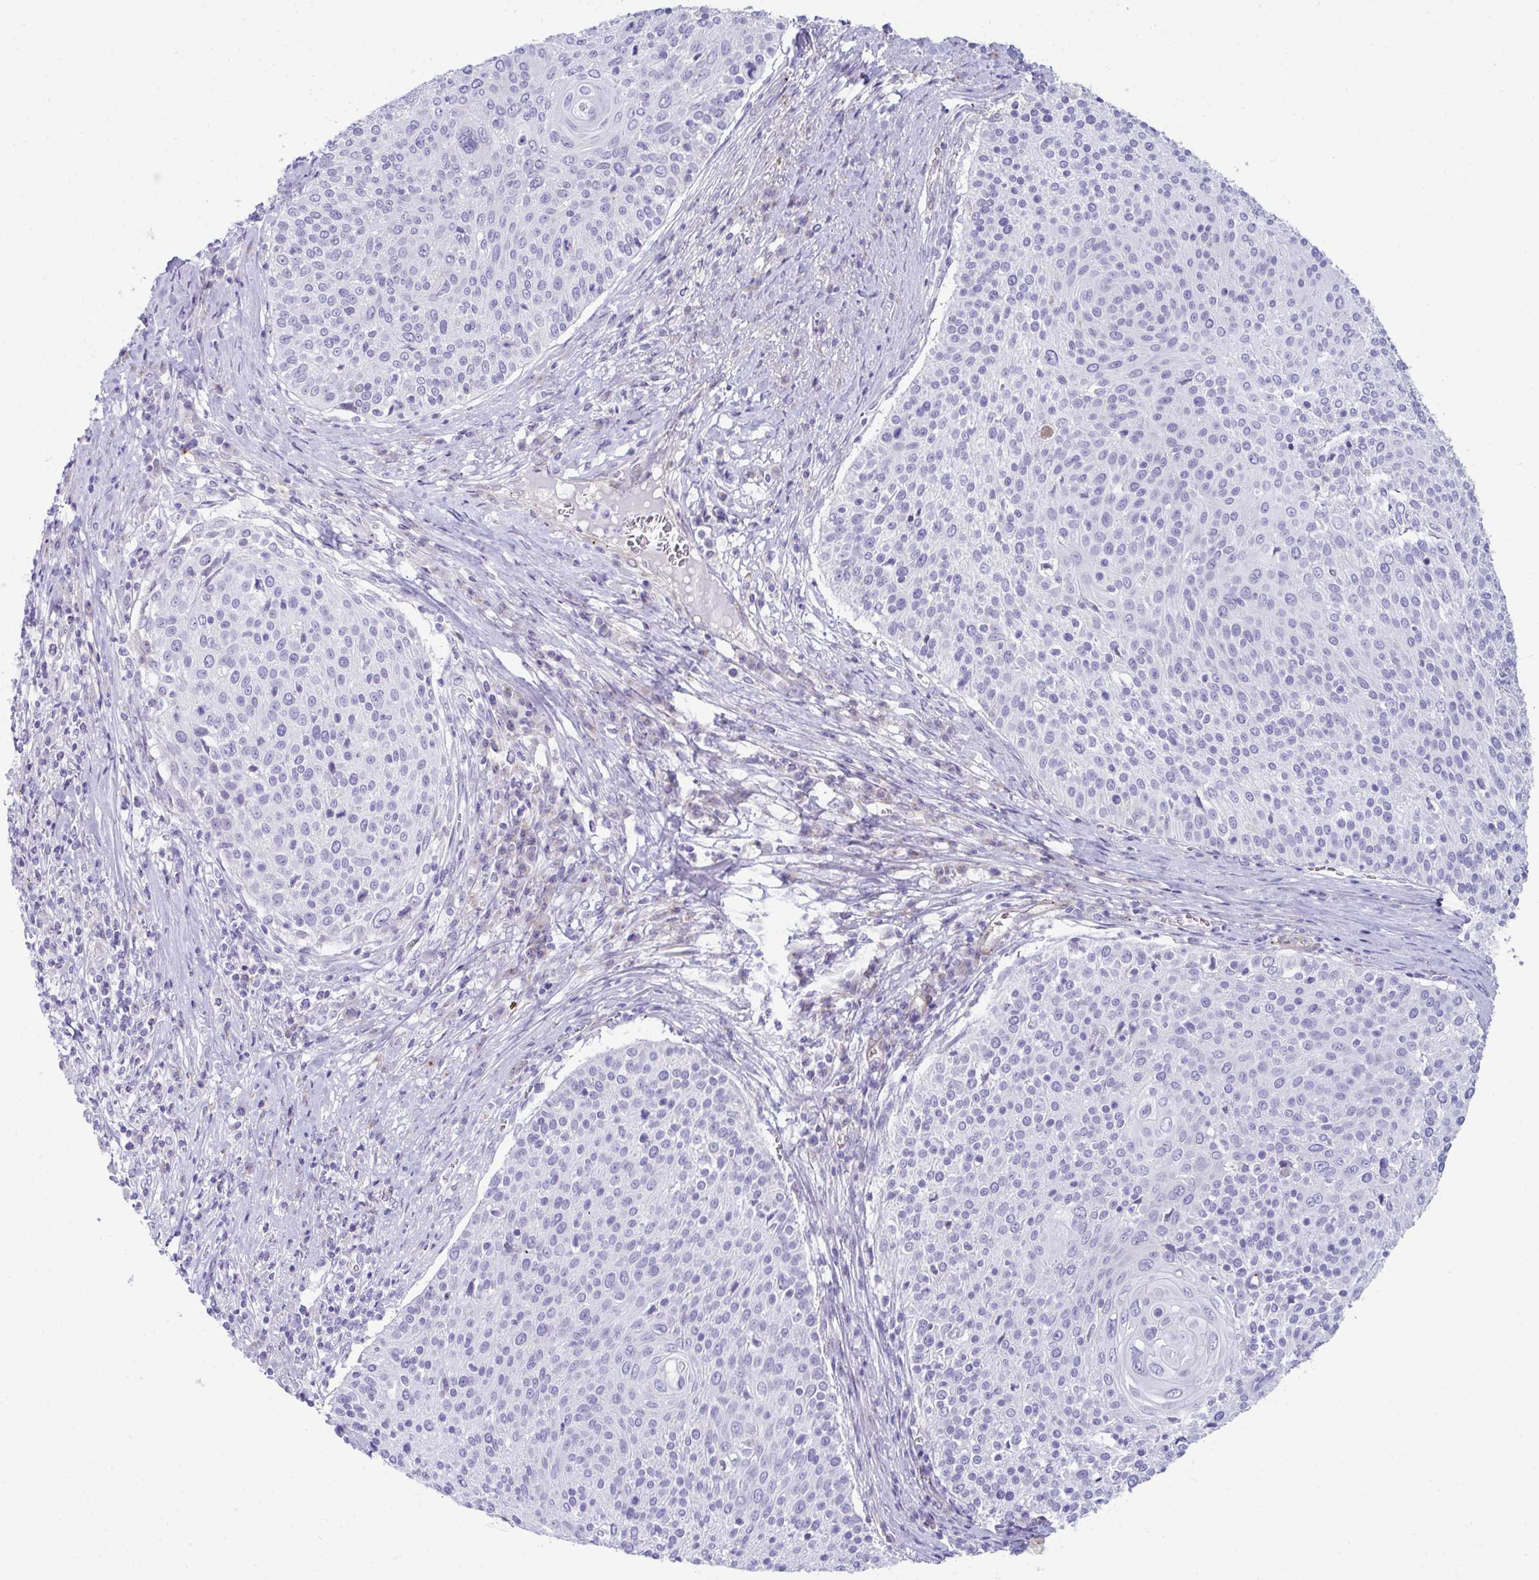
{"staining": {"intensity": "negative", "quantity": "none", "location": "none"}, "tissue": "cervical cancer", "cell_type": "Tumor cells", "image_type": "cancer", "snomed": [{"axis": "morphology", "description": "Squamous cell carcinoma, NOS"}, {"axis": "topography", "description": "Cervix"}], "caption": "The photomicrograph exhibits no significant staining in tumor cells of cervical cancer (squamous cell carcinoma). (DAB IHC, high magnification).", "gene": "UBL3", "patient": {"sex": "female", "age": 31}}